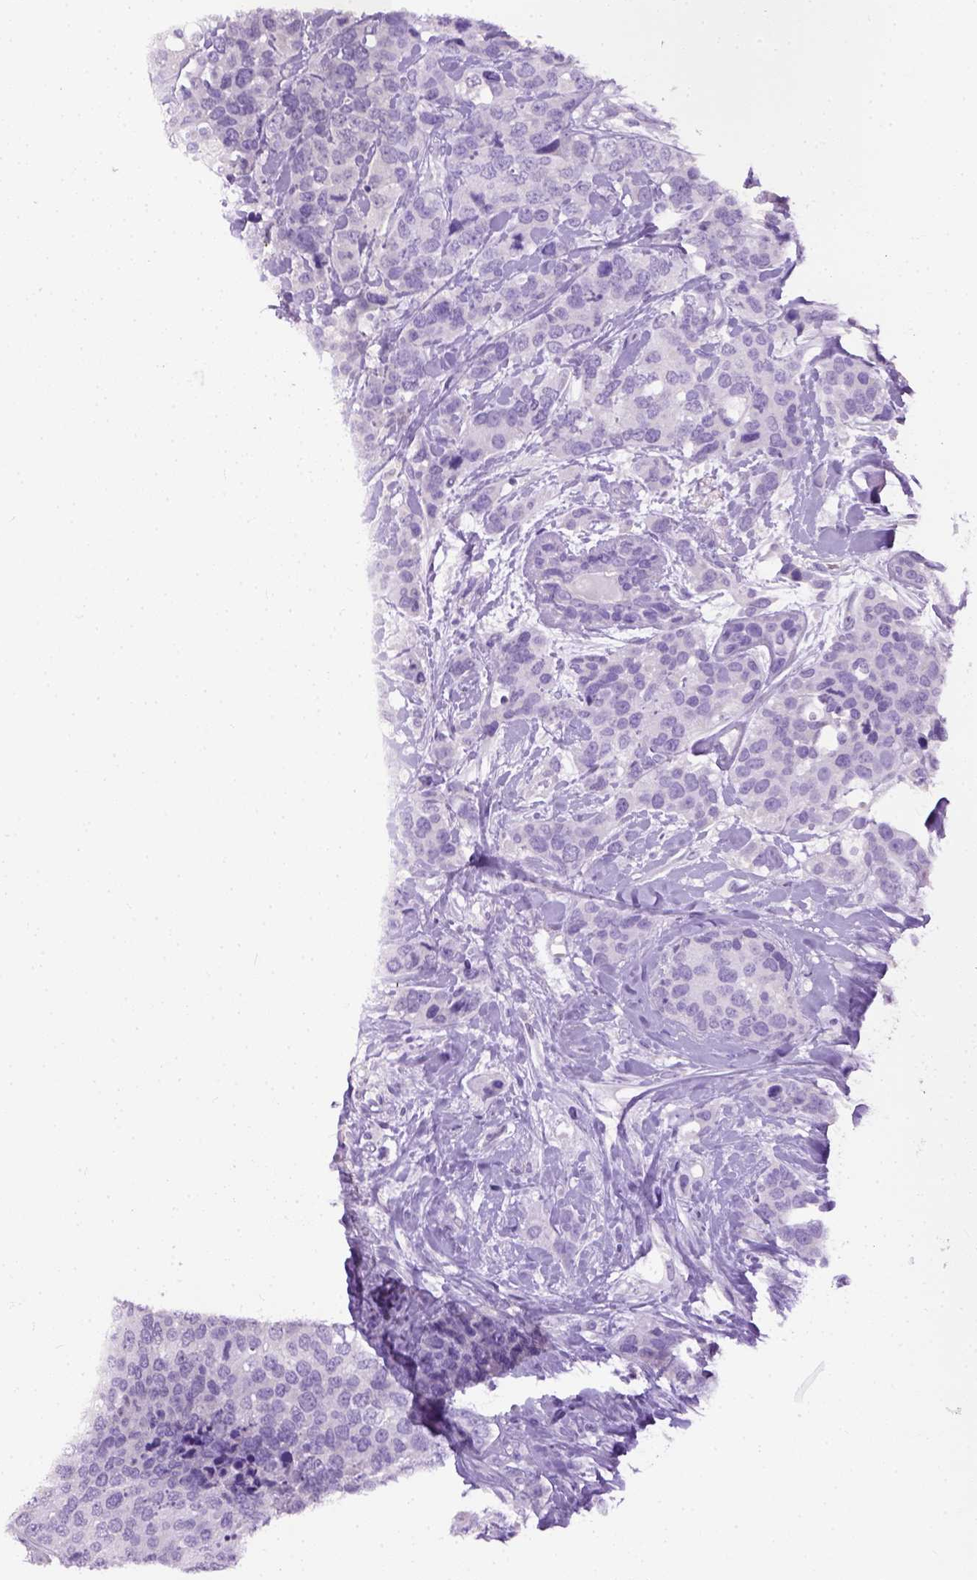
{"staining": {"intensity": "negative", "quantity": "none", "location": "none"}, "tissue": "breast cancer", "cell_type": "Tumor cells", "image_type": "cancer", "snomed": [{"axis": "morphology", "description": "Lobular carcinoma"}, {"axis": "topography", "description": "Breast"}], "caption": "There is no significant positivity in tumor cells of breast cancer (lobular carcinoma).", "gene": "CYP24A1", "patient": {"sex": "female", "age": 59}}